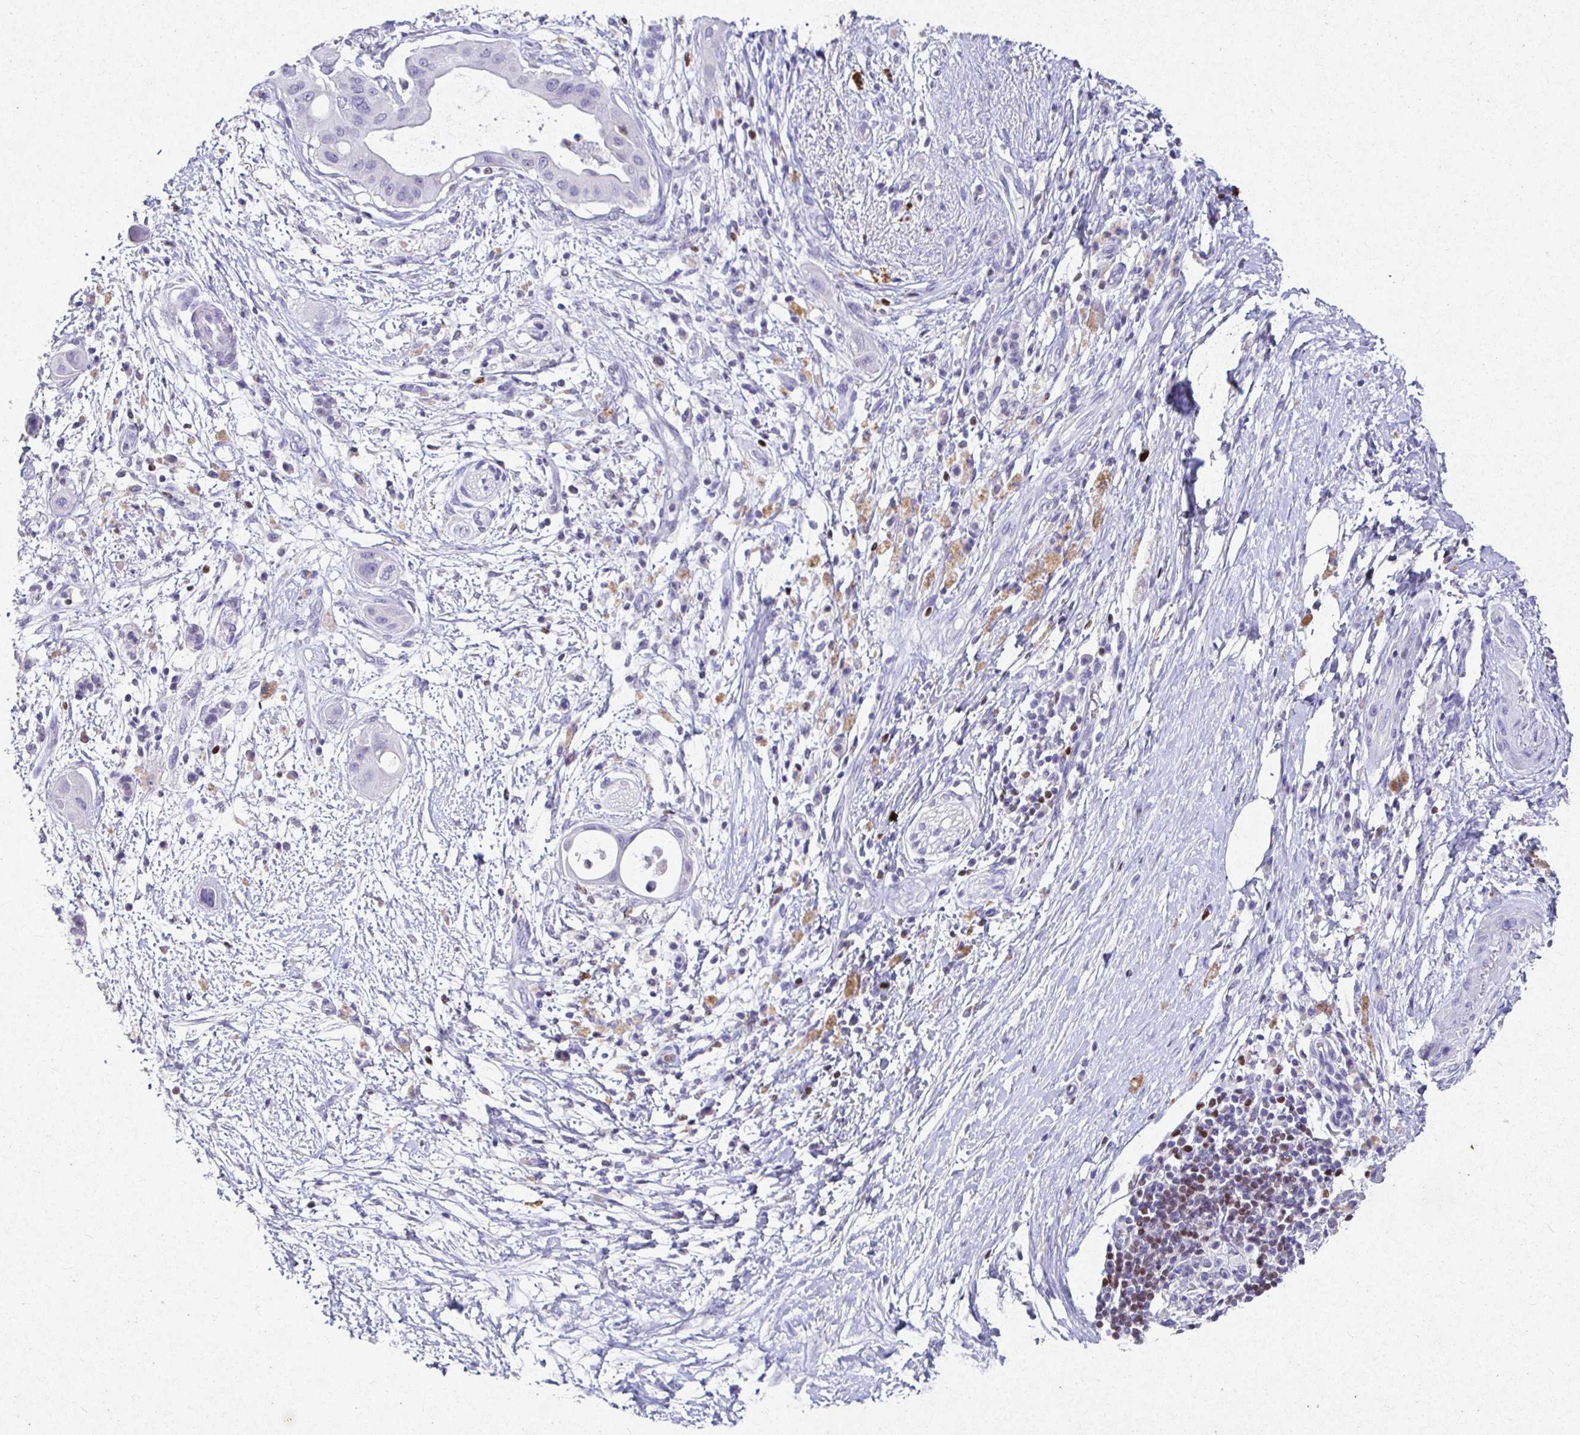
{"staining": {"intensity": "negative", "quantity": "none", "location": "none"}, "tissue": "pancreatic cancer", "cell_type": "Tumor cells", "image_type": "cancer", "snomed": [{"axis": "morphology", "description": "Adenocarcinoma, NOS"}, {"axis": "topography", "description": "Pancreas"}], "caption": "This is an IHC micrograph of pancreatic cancer. There is no expression in tumor cells.", "gene": "SATB1", "patient": {"sex": "male", "age": 68}}